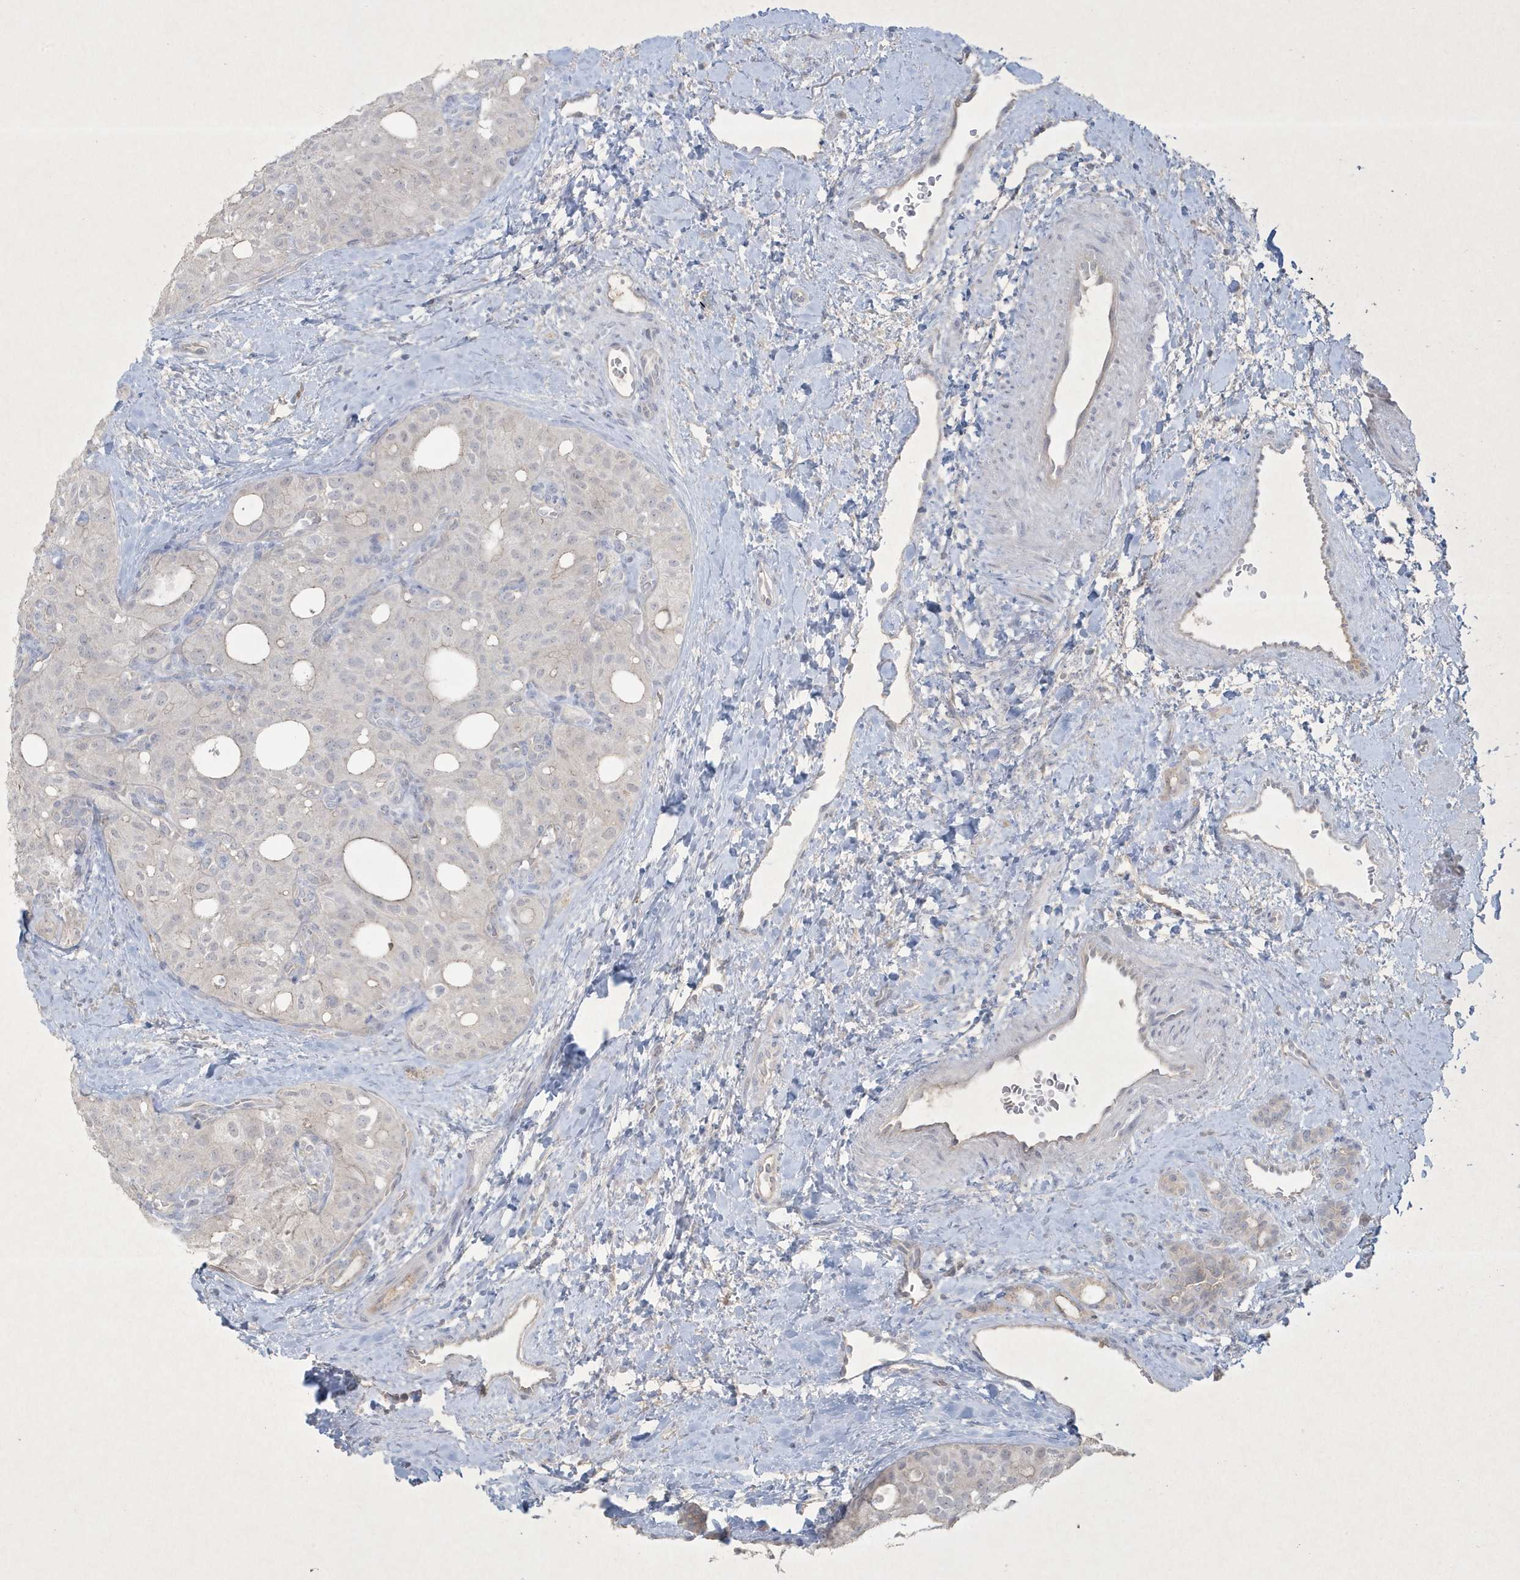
{"staining": {"intensity": "negative", "quantity": "none", "location": "none"}, "tissue": "thyroid cancer", "cell_type": "Tumor cells", "image_type": "cancer", "snomed": [{"axis": "morphology", "description": "Follicular adenoma carcinoma, NOS"}, {"axis": "topography", "description": "Thyroid gland"}], "caption": "DAB immunohistochemical staining of human thyroid follicular adenoma carcinoma displays no significant staining in tumor cells.", "gene": "CCDC24", "patient": {"sex": "male", "age": 75}}